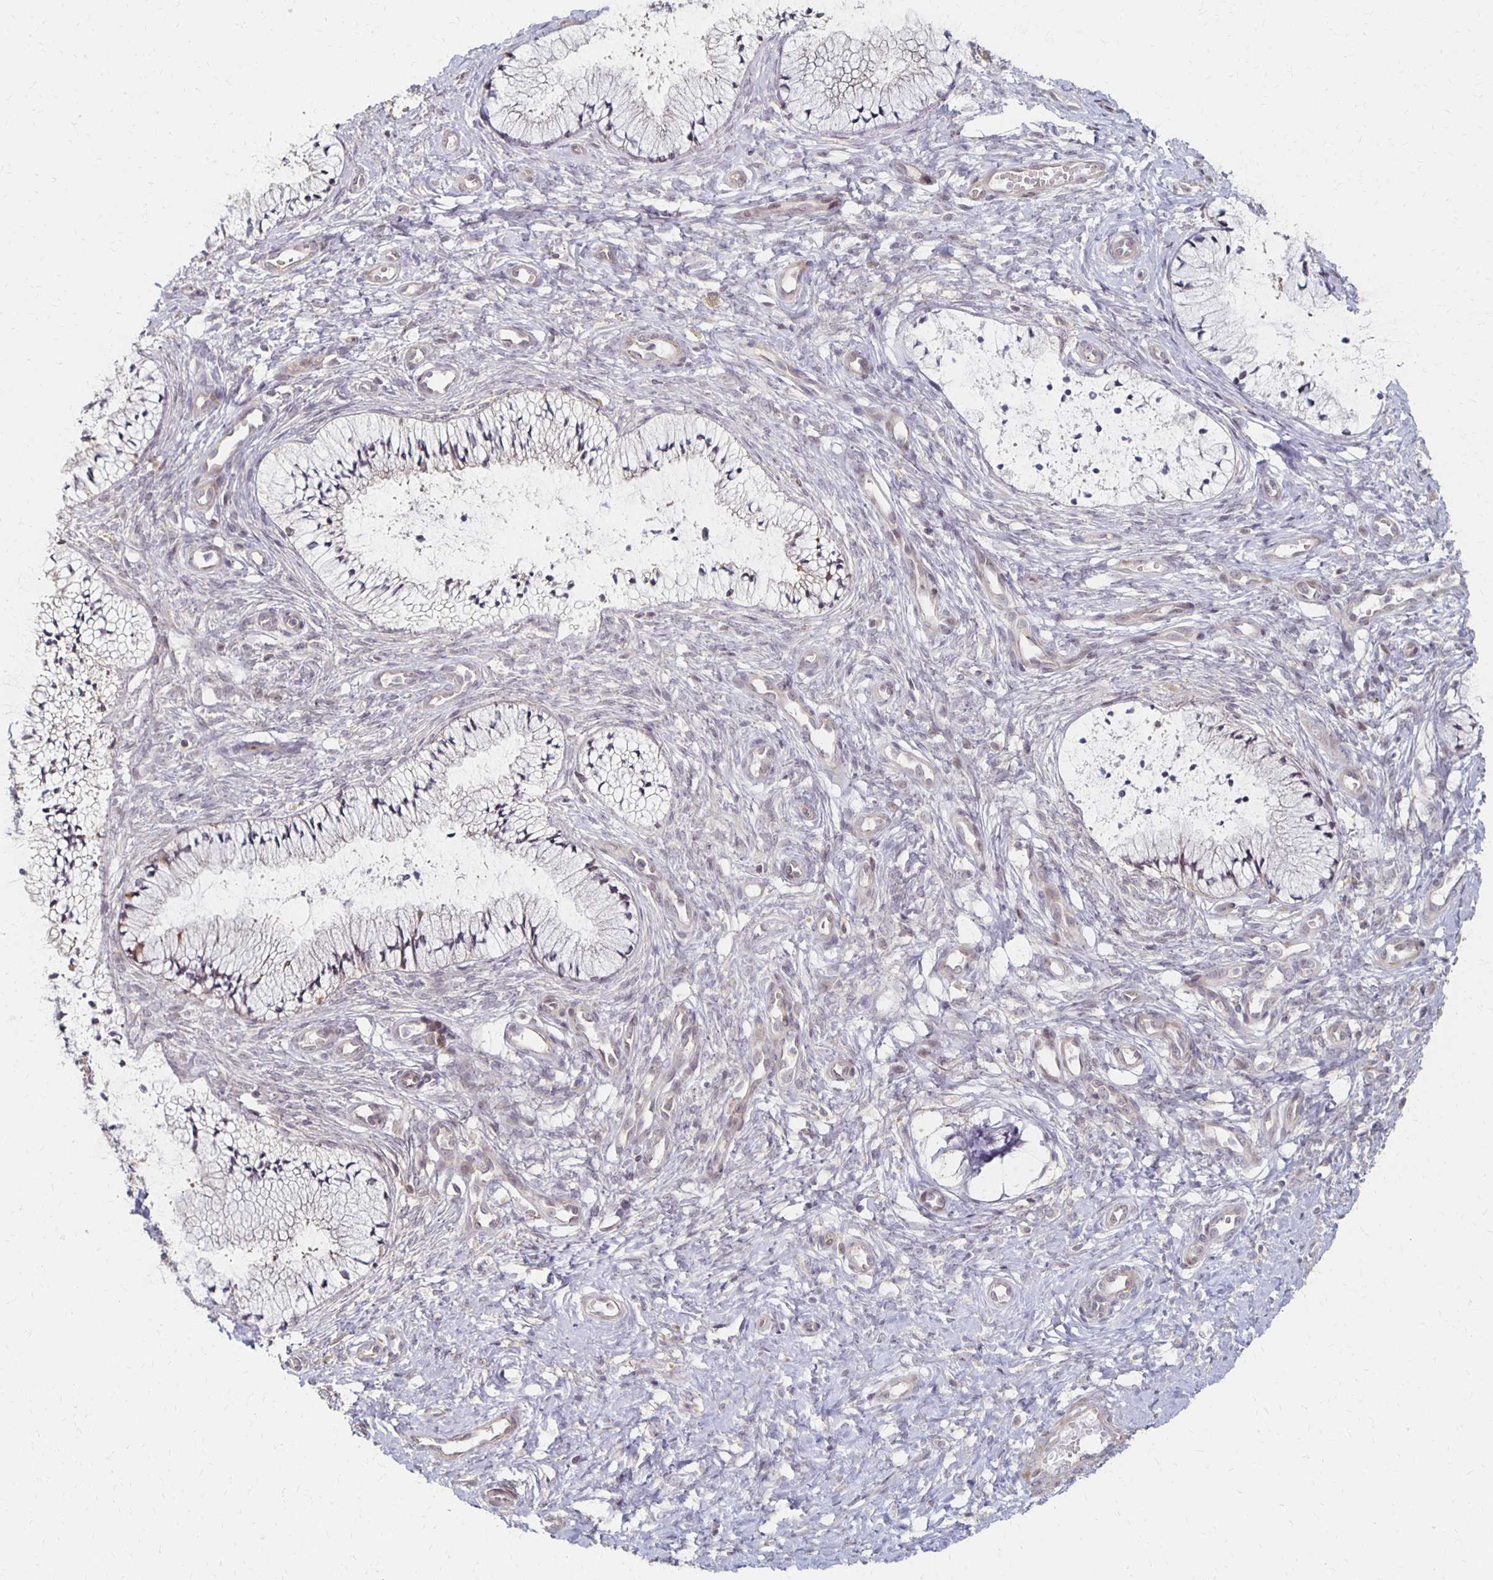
{"staining": {"intensity": "weak", "quantity": "25%-75%", "location": "cytoplasmic/membranous"}, "tissue": "cervix", "cell_type": "Glandular cells", "image_type": "normal", "snomed": [{"axis": "morphology", "description": "Normal tissue, NOS"}, {"axis": "topography", "description": "Cervix"}], "caption": "The immunohistochemical stain highlights weak cytoplasmic/membranous expression in glandular cells of benign cervix.", "gene": "PRKCB", "patient": {"sex": "female", "age": 37}}